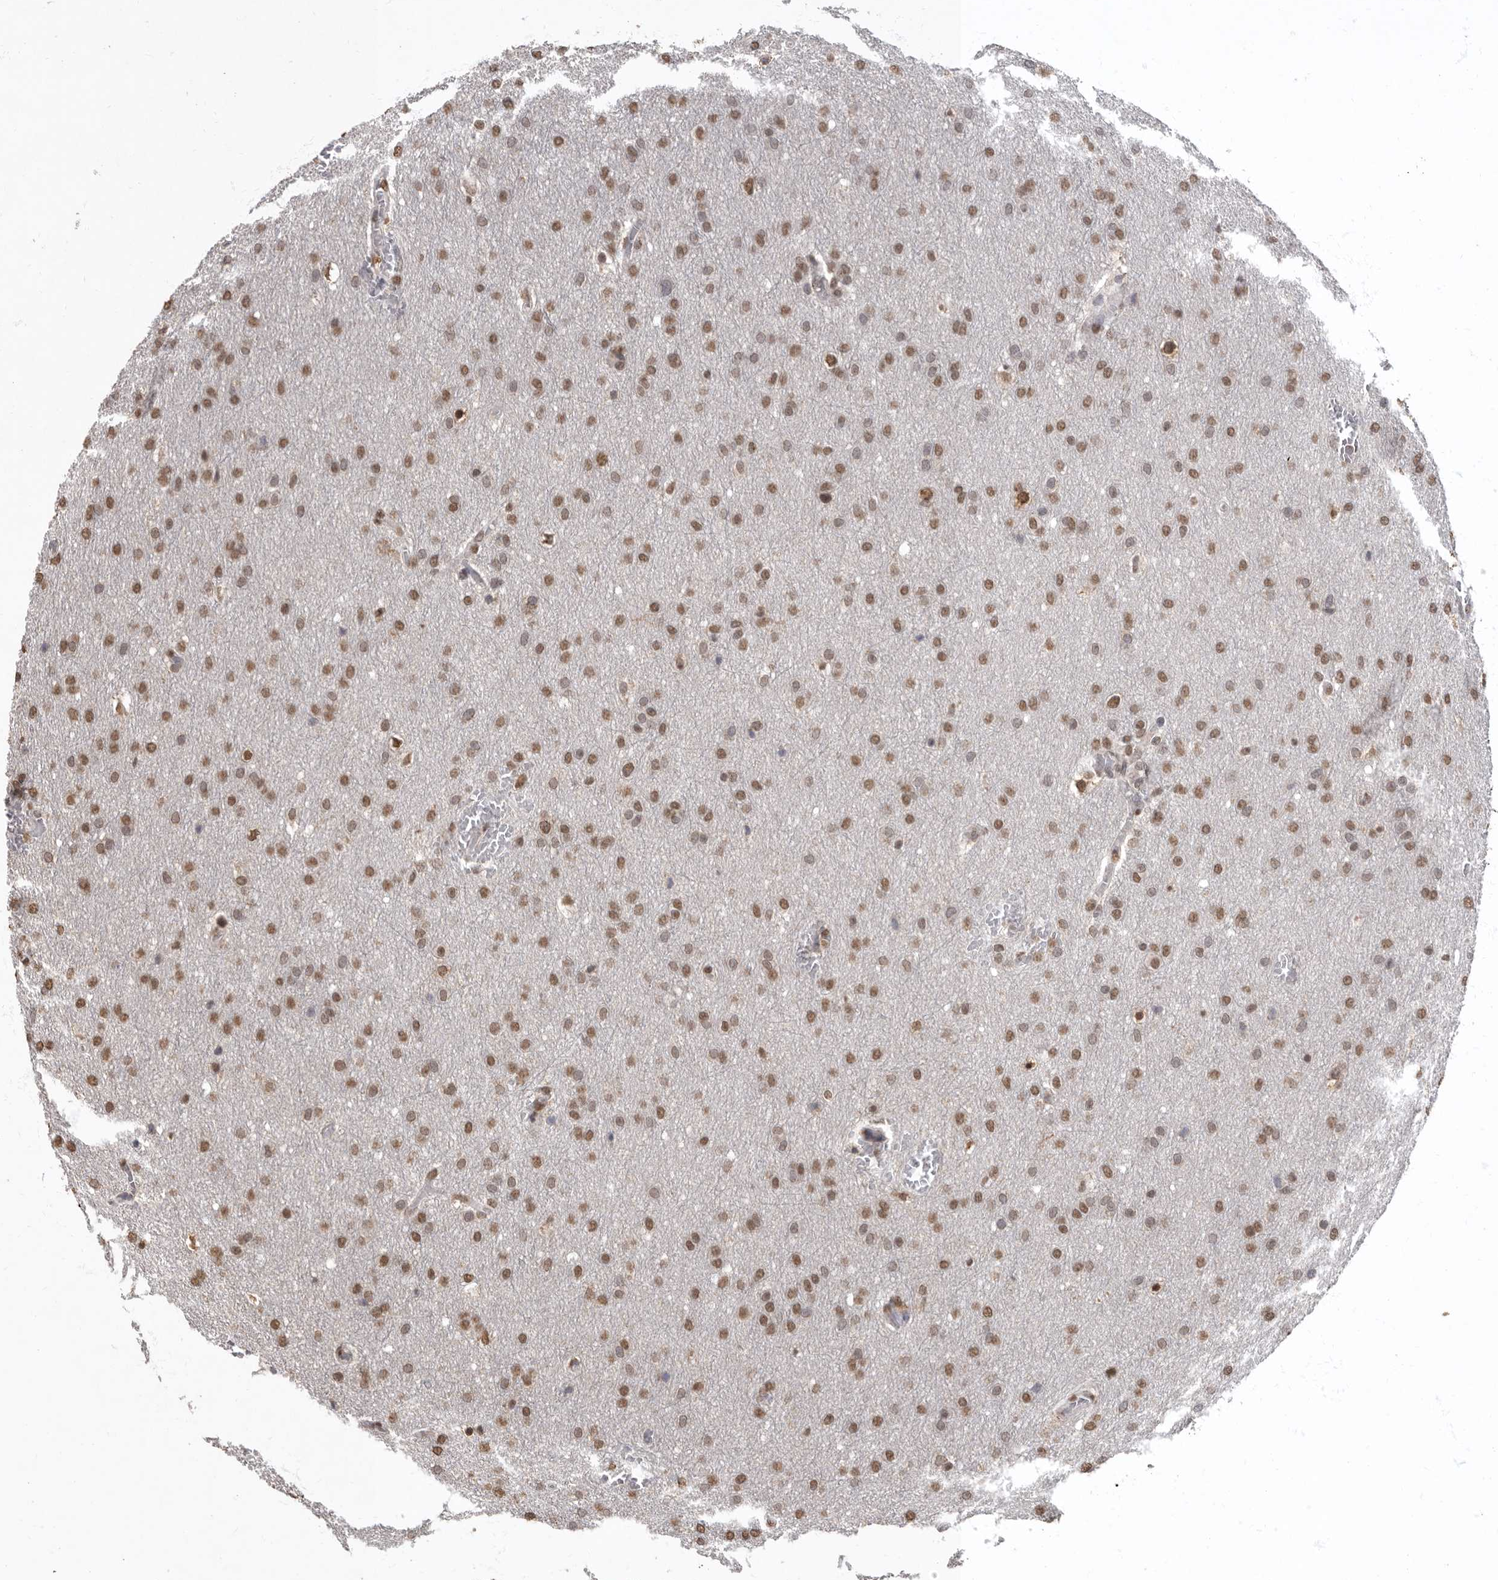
{"staining": {"intensity": "moderate", "quantity": ">75%", "location": "nuclear"}, "tissue": "glioma", "cell_type": "Tumor cells", "image_type": "cancer", "snomed": [{"axis": "morphology", "description": "Glioma, malignant, Low grade"}, {"axis": "topography", "description": "Brain"}], "caption": "Tumor cells exhibit medium levels of moderate nuclear positivity in approximately >75% of cells in glioma.", "gene": "NBL1", "patient": {"sex": "female", "age": 37}}